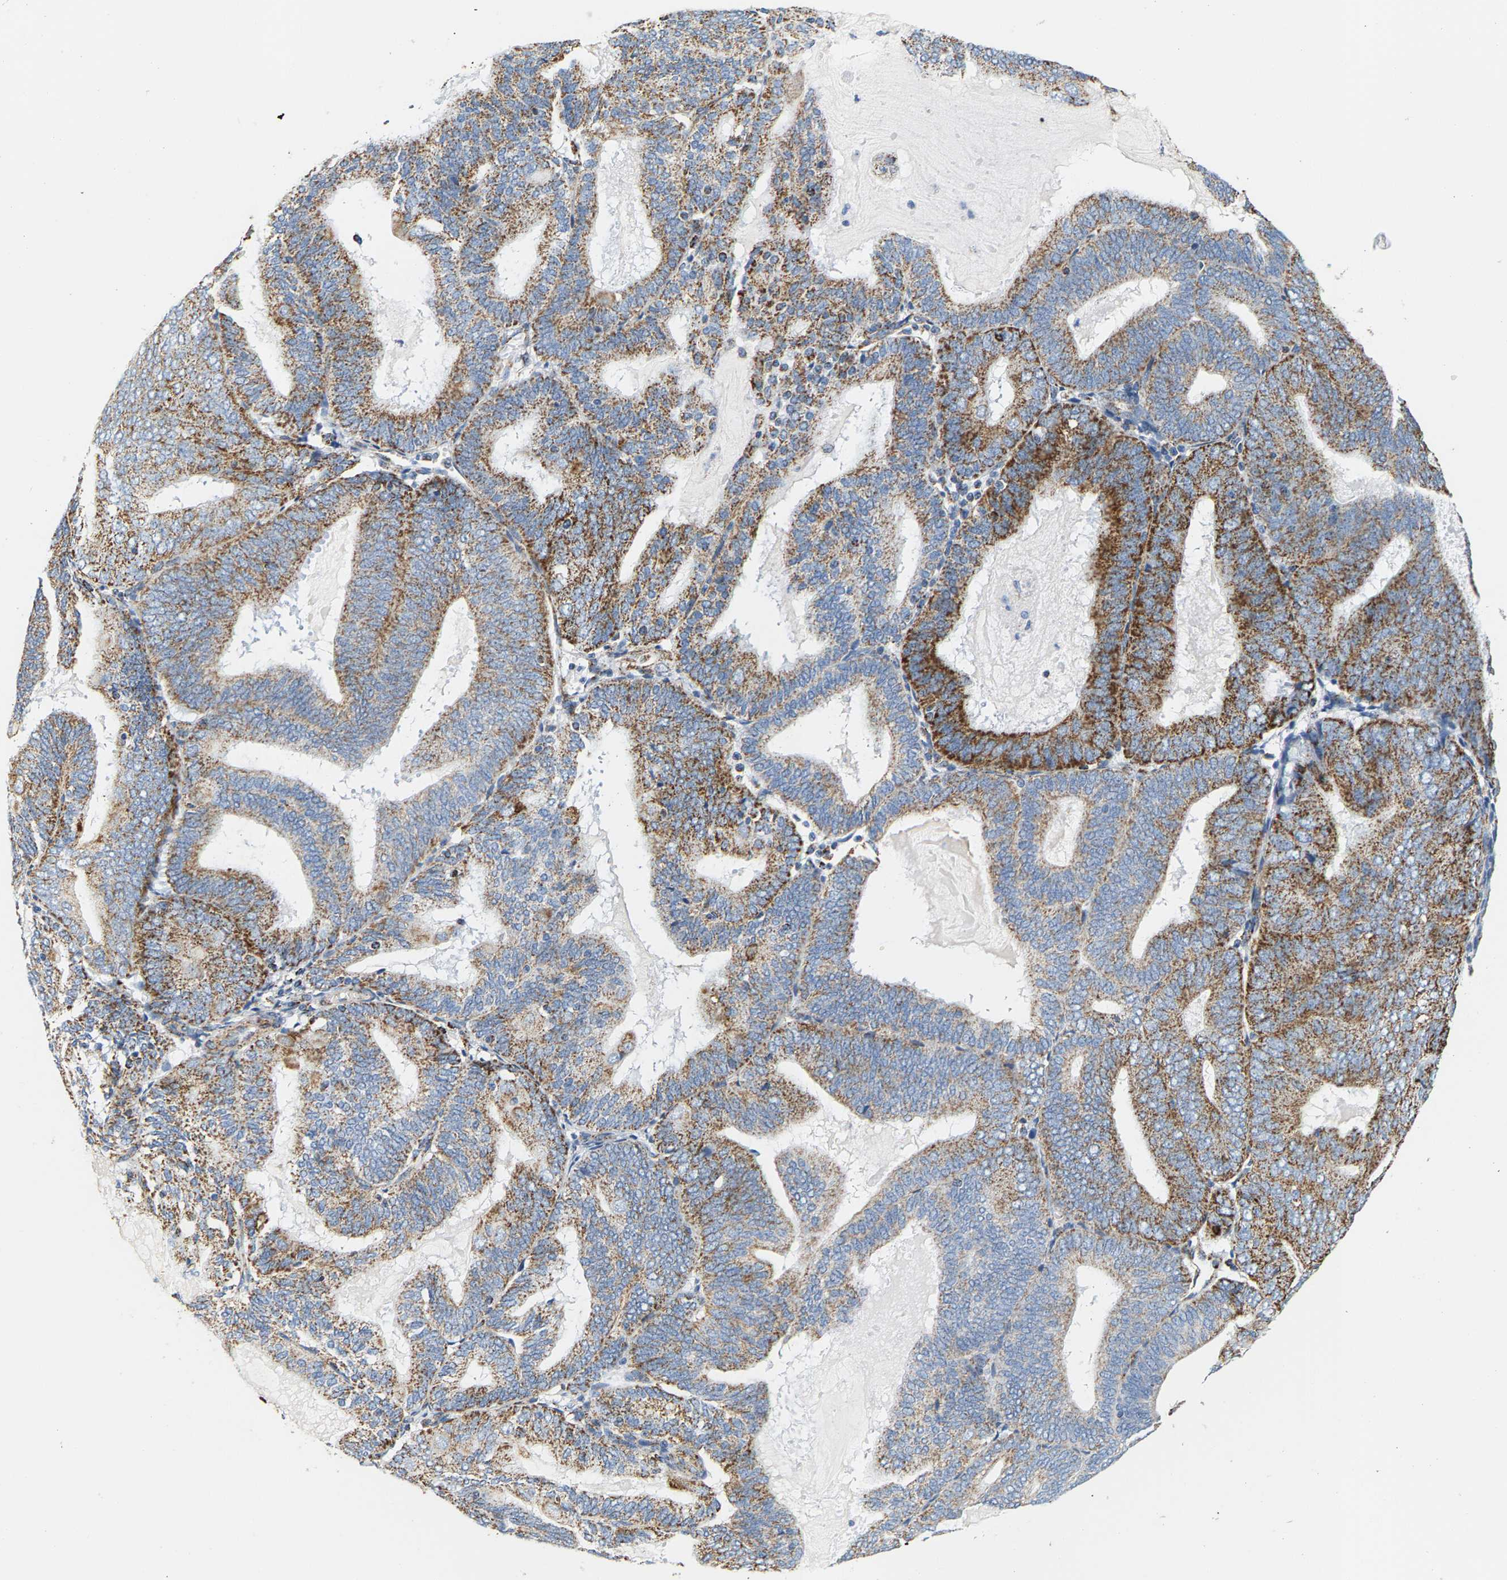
{"staining": {"intensity": "moderate", "quantity": ">75%", "location": "cytoplasmic/membranous"}, "tissue": "endometrial cancer", "cell_type": "Tumor cells", "image_type": "cancer", "snomed": [{"axis": "morphology", "description": "Adenocarcinoma, NOS"}, {"axis": "topography", "description": "Endometrium"}], "caption": "The image shows immunohistochemical staining of endometrial adenocarcinoma. There is moderate cytoplasmic/membranous staining is identified in about >75% of tumor cells. The staining was performed using DAB (3,3'-diaminobenzidine), with brown indicating positive protein expression. Nuclei are stained blue with hematoxylin.", "gene": "SHMT2", "patient": {"sex": "female", "age": 81}}